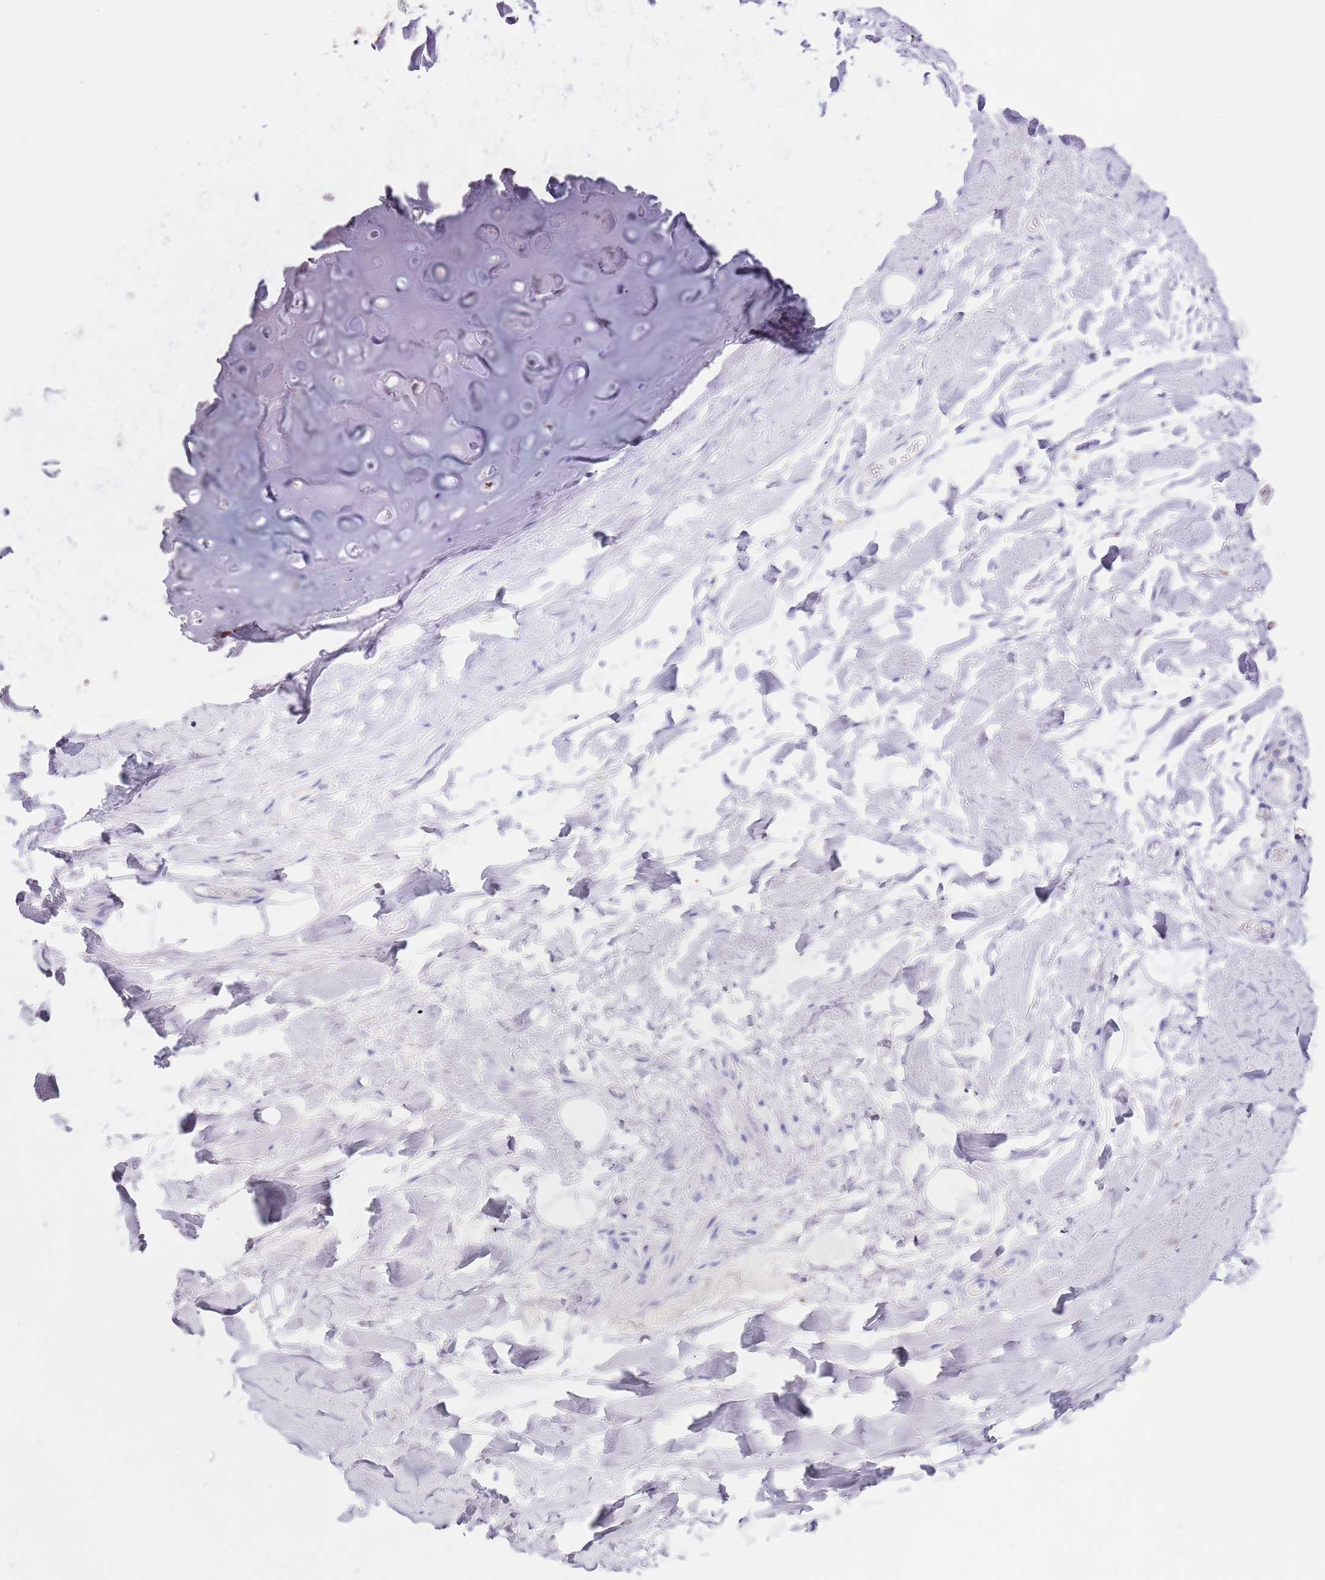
{"staining": {"intensity": "negative", "quantity": "none", "location": "none"}, "tissue": "adipose tissue", "cell_type": "Adipocytes", "image_type": "normal", "snomed": [{"axis": "morphology", "description": "Normal tissue, NOS"}, {"axis": "topography", "description": "Lymph node"}, {"axis": "topography", "description": "Cartilage tissue"}, {"axis": "topography", "description": "Bronchus"}], "caption": "The photomicrograph shows no significant expression in adipocytes of adipose tissue.", "gene": "PTBP2", "patient": {"sex": "male", "age": 63}}